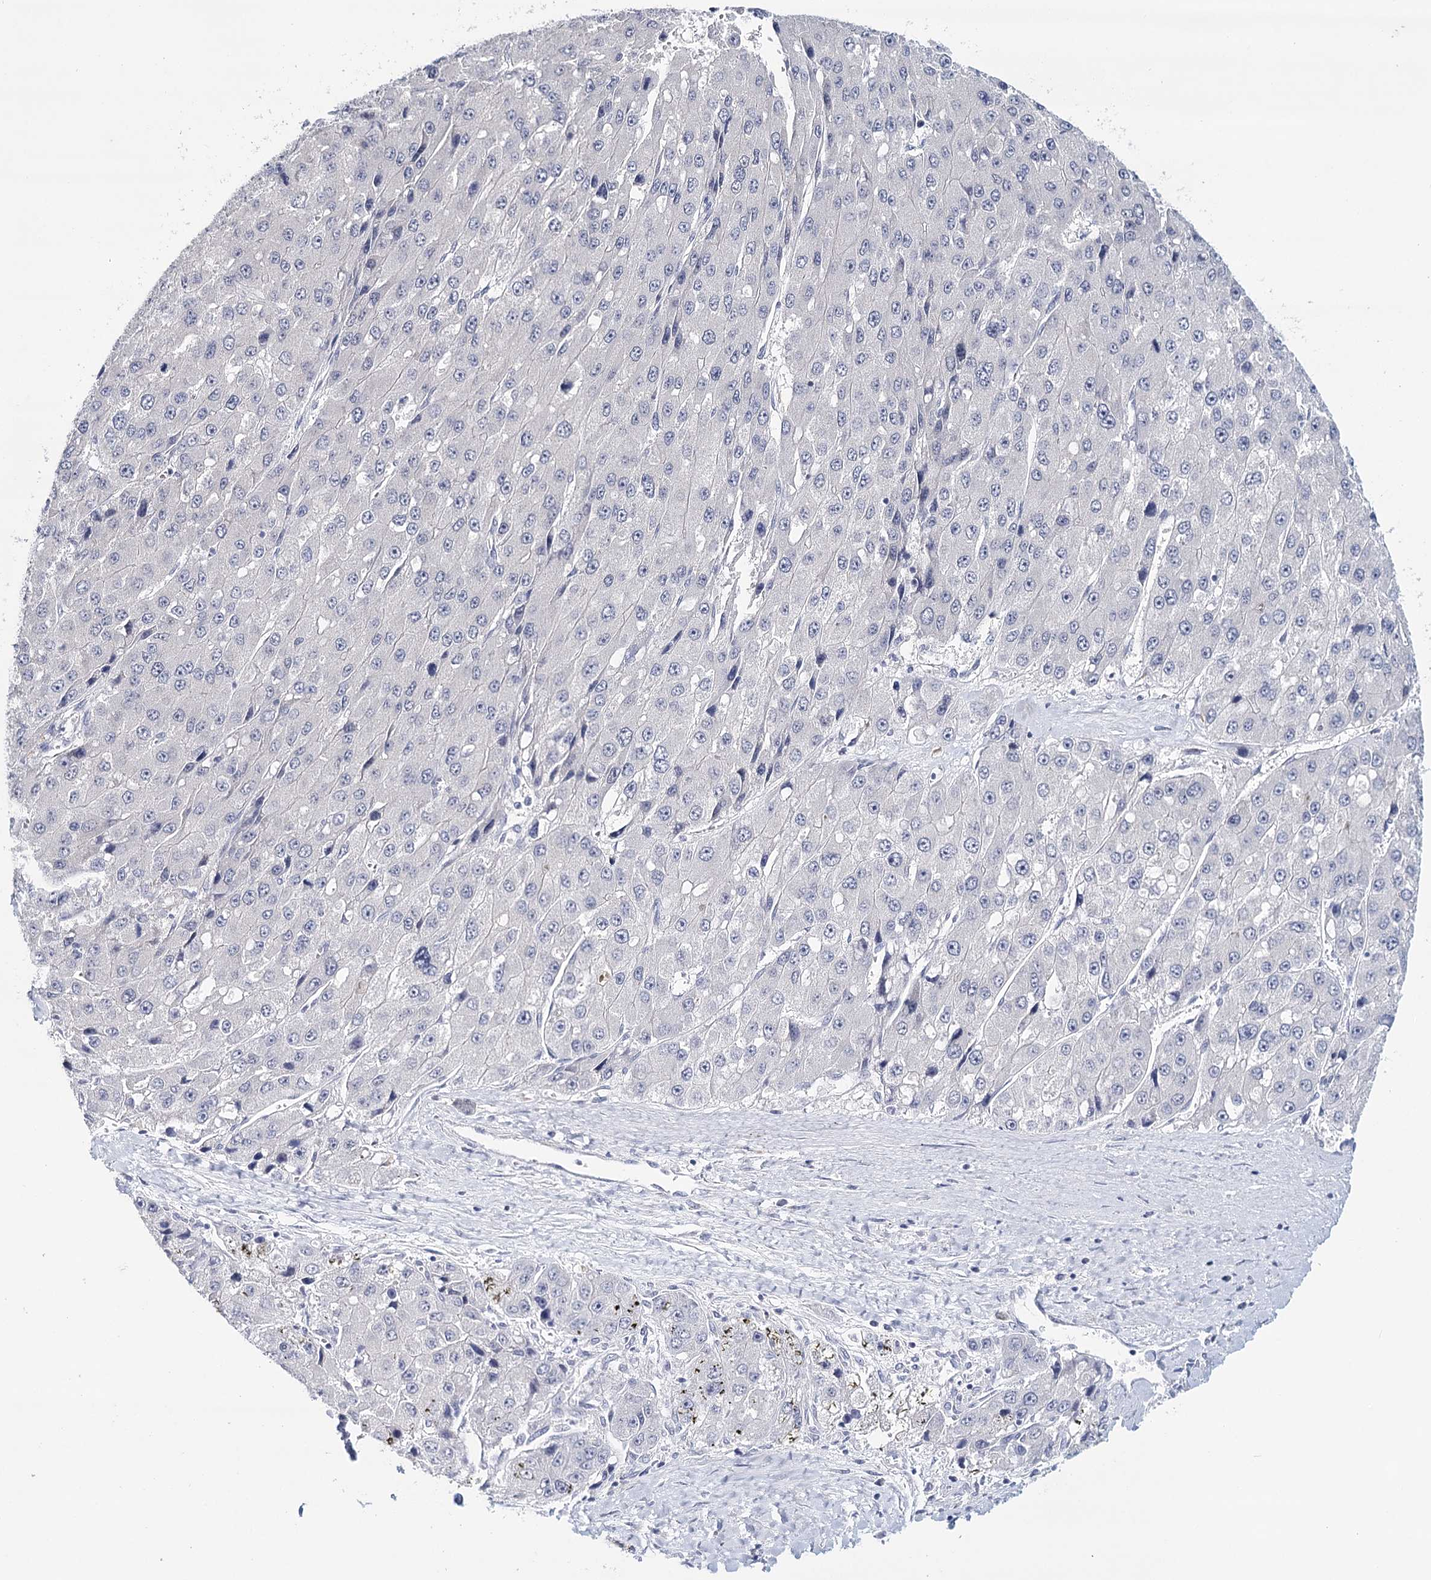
{"staining": {"intensity": "negative", "quantity": "none", "location": "none"}, "tissue": "liver cancer", "cell_type": "Tumor cells", "image_type": "cancer", "snomed": [{"axis": "morphology", "description": "Carcinoma, Hepatocellular, NOS"}, {"axis": "topography", "description": "Liver"}], "caption": "Immunohistochemistry photomicrograph of neoplastic tissue: human liver hepatocellular carcinoma stained with DAB shows no significant protein expression in tumor cells.", "gene": "HSPA4L", "patient": {"sex": "female", "age": 73}}